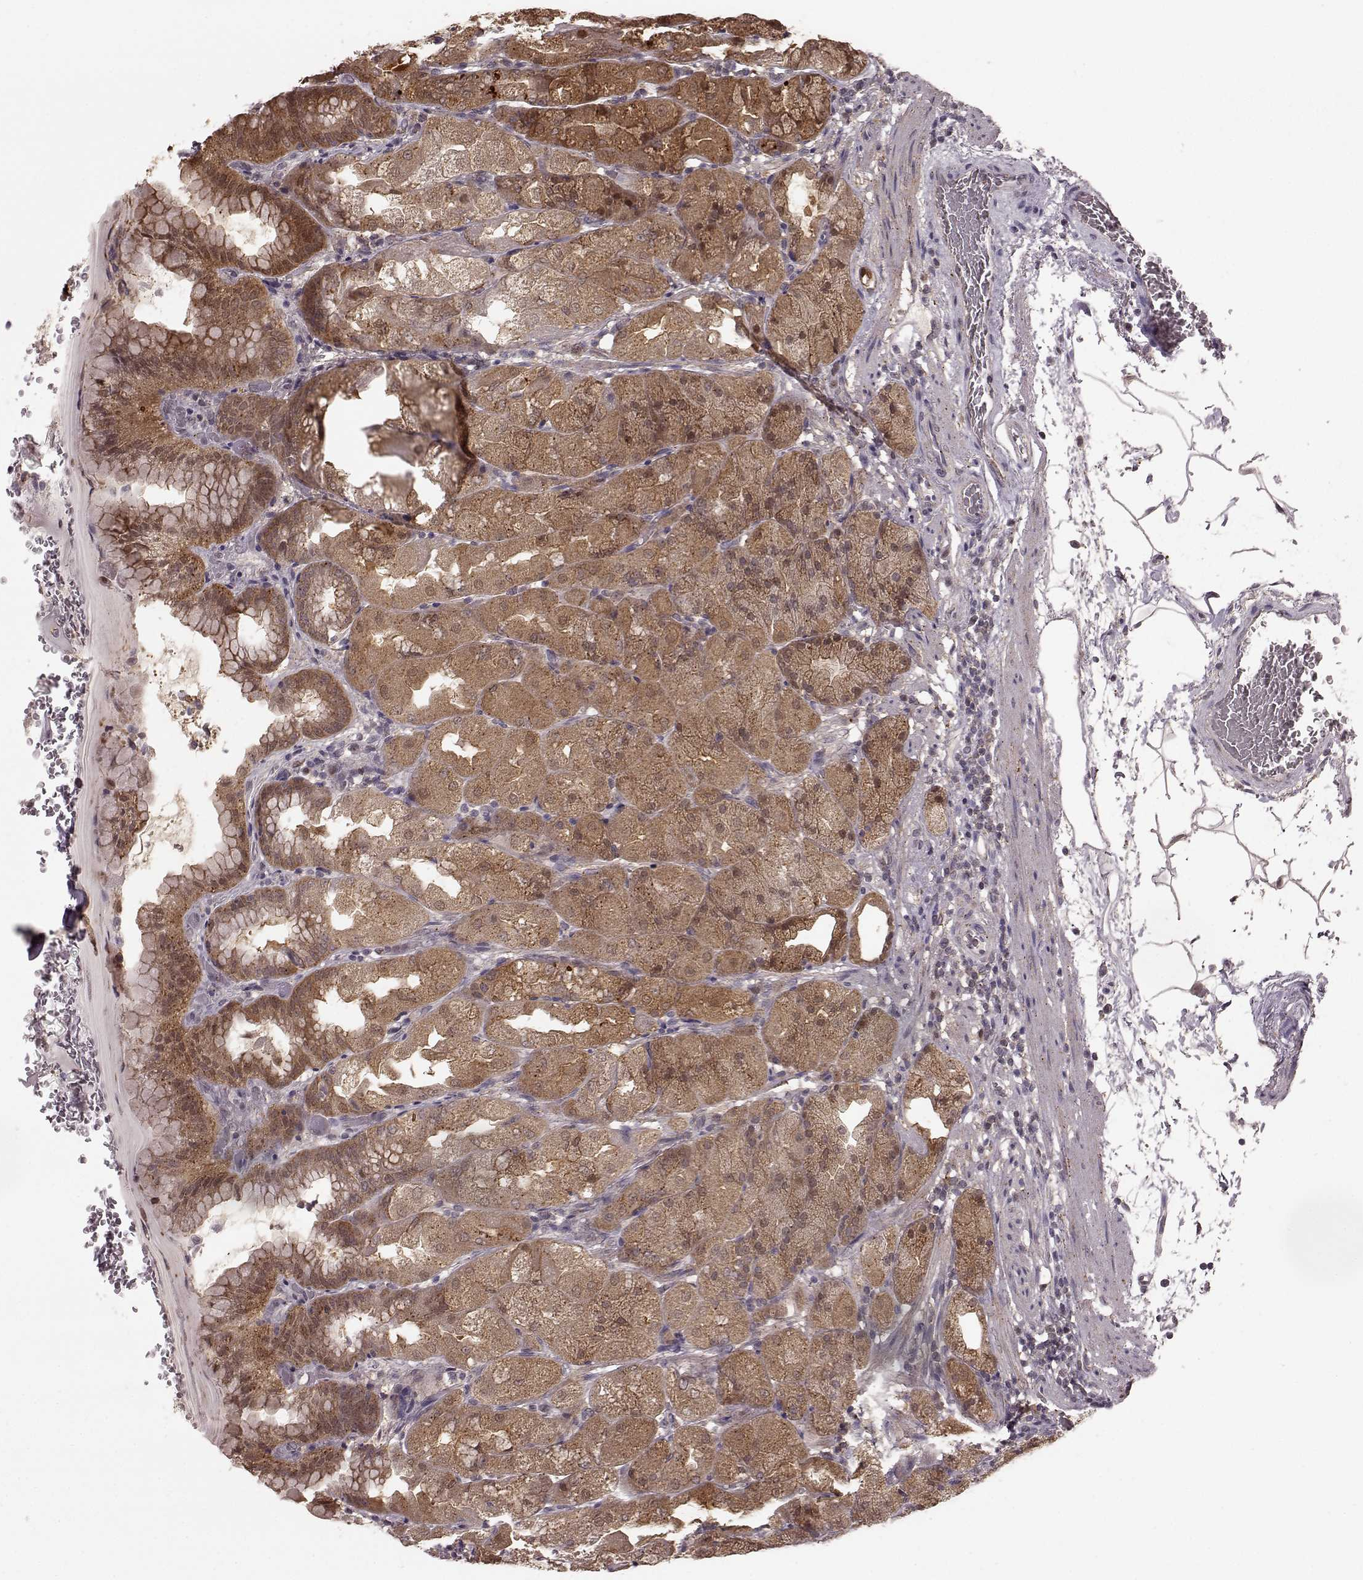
{"staining": {"intensity": "moderate", "quantity": "25%-75%", "location": "cytoplasmic/membranous"}, "tissue": "stomach", "cell_type": "Glandular cells", "image_type": "normal", "snomed": [{"axis": "morphology", "description": "Normal tissue, NOS"}, {"axis": "topography", "description": "Stomach, upper"}, {"axis": "topography", "description": "Stomach"}, {"axis": "topography", "description": "Stomach, lower"}], "caption": "IHC (DAB (3,3'-diaminobenzidine)) staining of benign human stomach reveals moderate cytoplasmic/membranous protein positivity in about 25%-75% of glandular cells. (DAB = brown stain, brightfield microscopy at high magnification).", "gene": "GSS", "patient": {"sex": "male", "age": 62}}